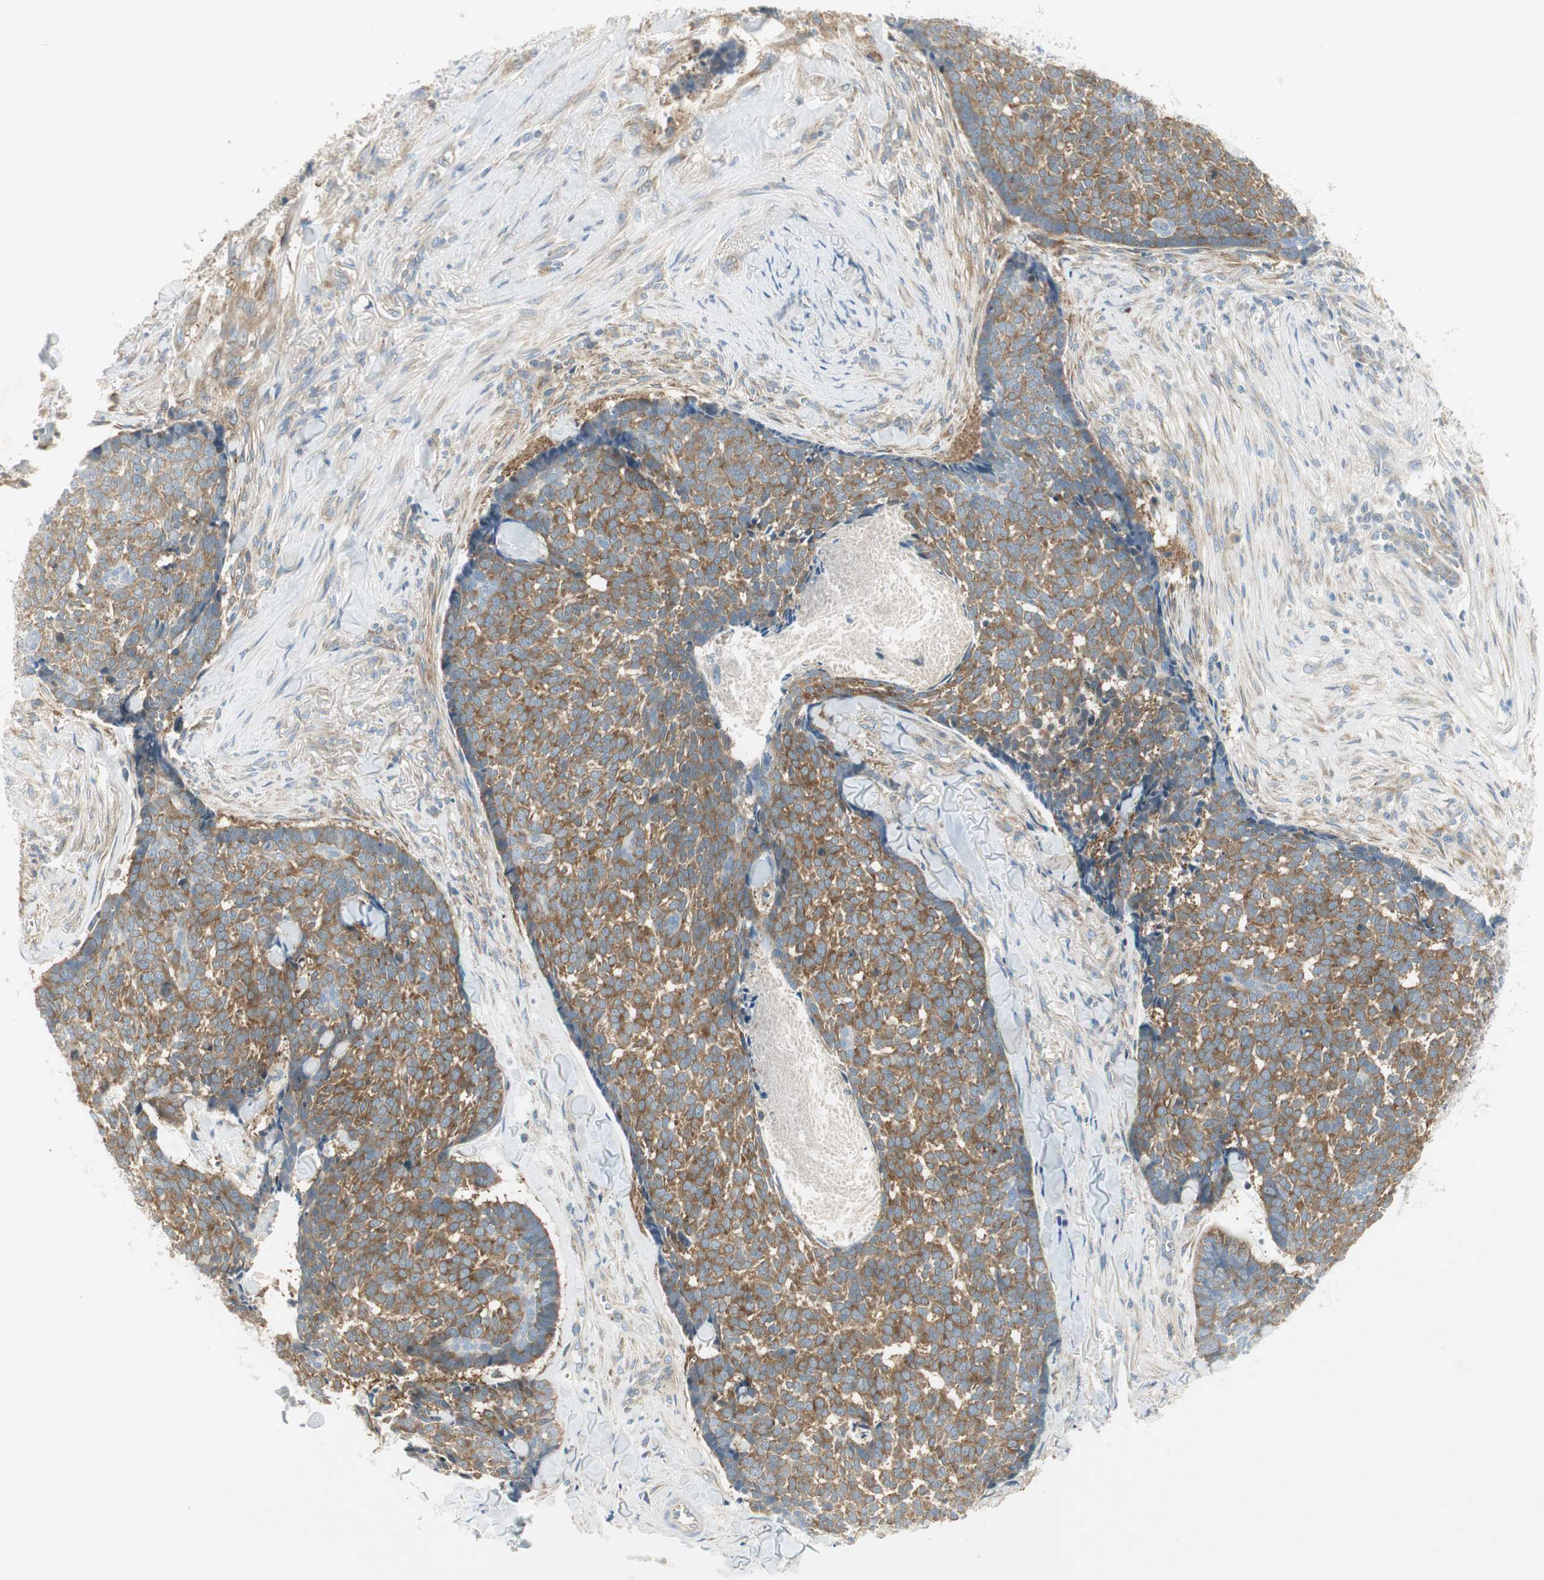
{"staining": {"intensity": "strong", "quantity": ">75%", "location": "cytoplasmic/membranous"}, "tissue": "skin cancer", "cell_type": "Tumor cells", "image_type": "cancer", "snomed": [{"axis": "morphology", "description": "Basal cell carcinoma"}, {"axis": "topography", "description": "Skin"}], "caption": "The image exhibits staining of skin cancer (basal cell carcinoma), revealing strong cytoplasmic/membranous protein expression (brown color) within tumor cells.", "gene": "STON1-GTF2A1L", "patient": {"sex": "male", "age": 84}}